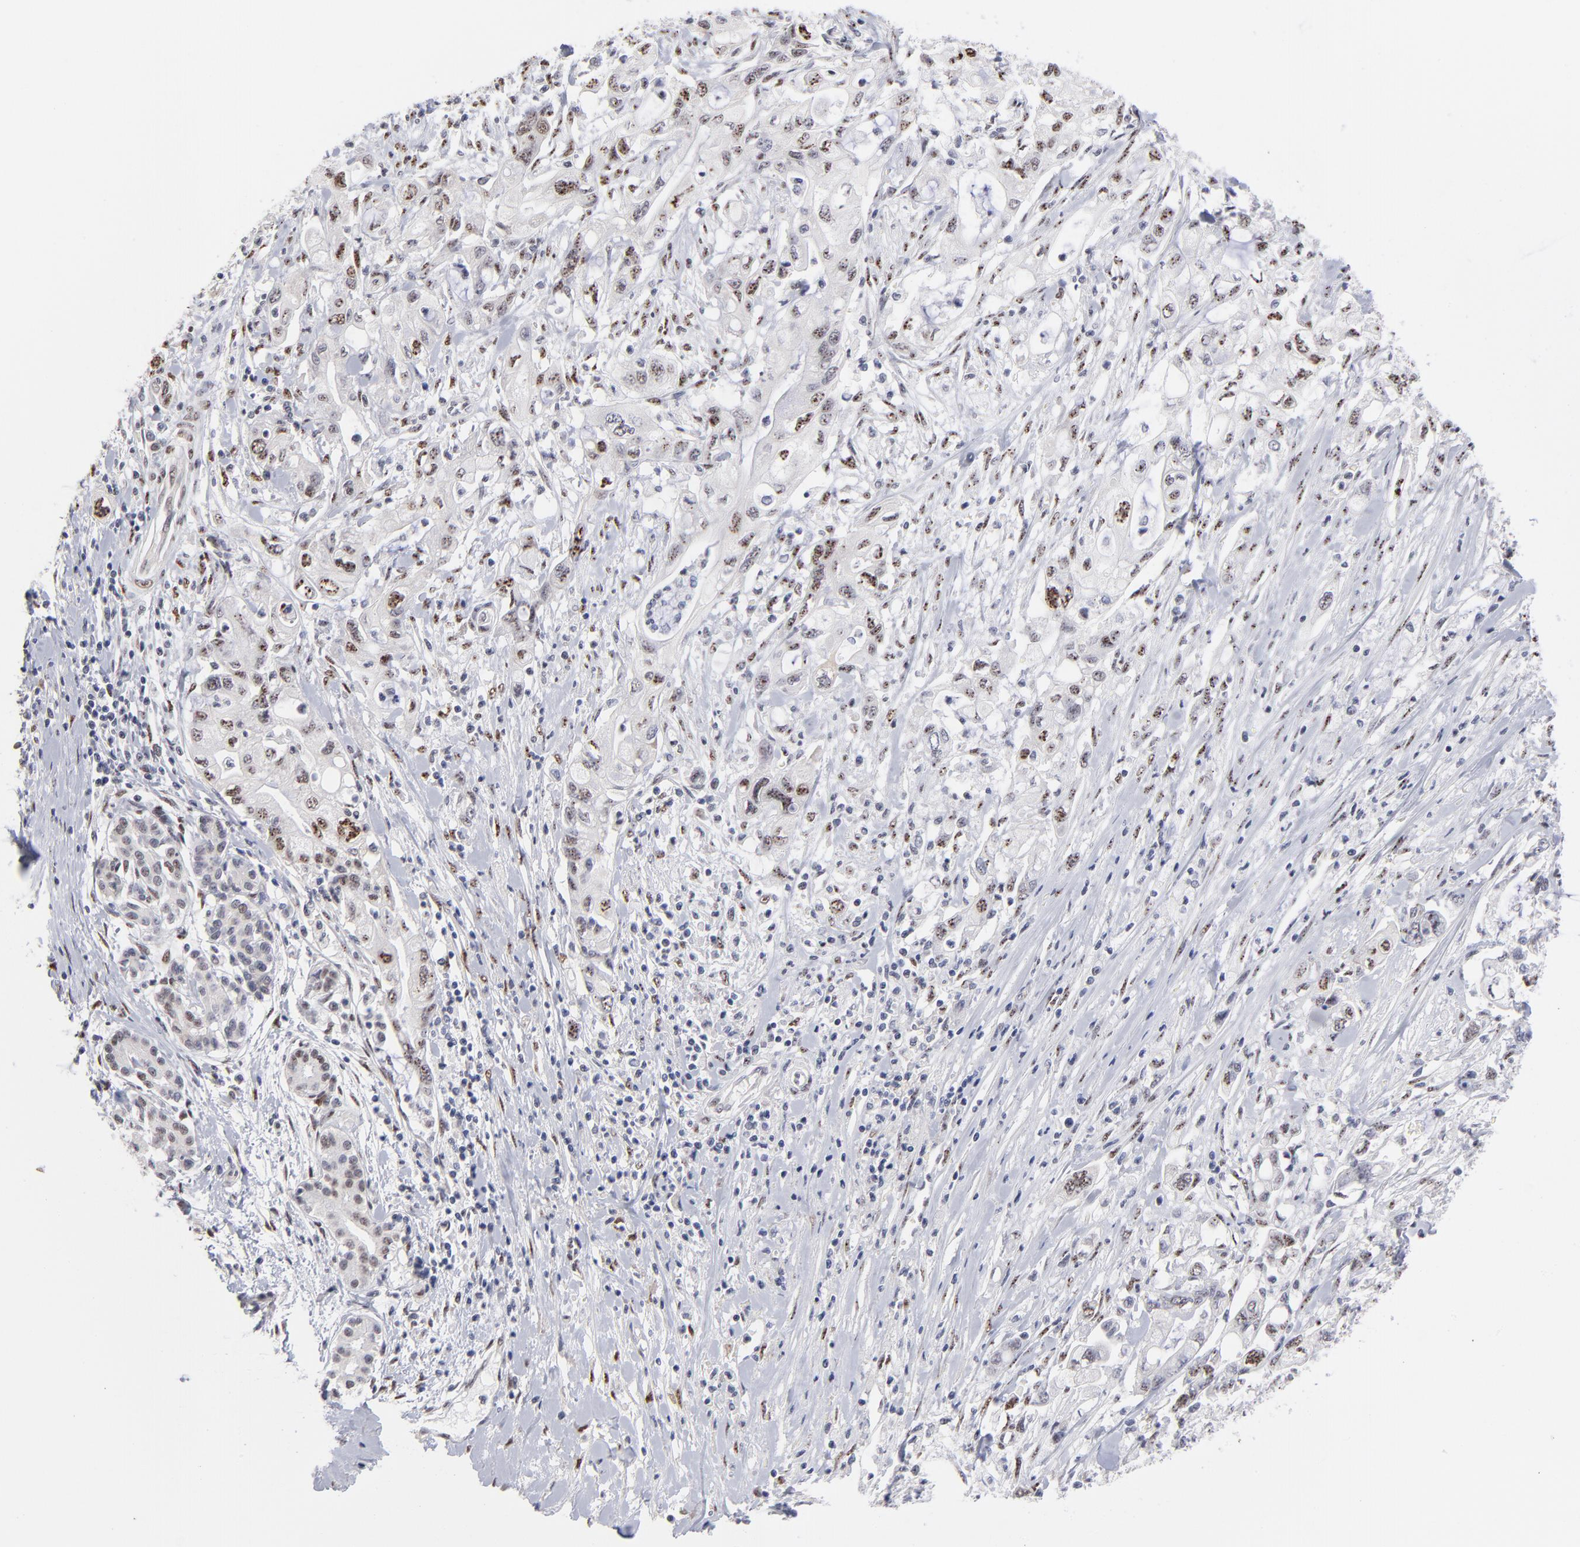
{"staining": {"intensity": "strong", "quantity": "25%-75%", "location": "nuclear"}, "tissue": "pancreatic cancer", "cell_type": "Tumor cells", "image_type": "cancer", "snomed": [{"axis": "morphology", "description": "Adenocarcinoma, NOS"}, {"axis": "topography", "description": "Pancreas"}], "caption": "Pancreatic adenocarcinoma stained with a protein marker reveals strong staining in tumor cells.", "gene": "STAT3", "patient": {"sex": "male", "age": 79}}